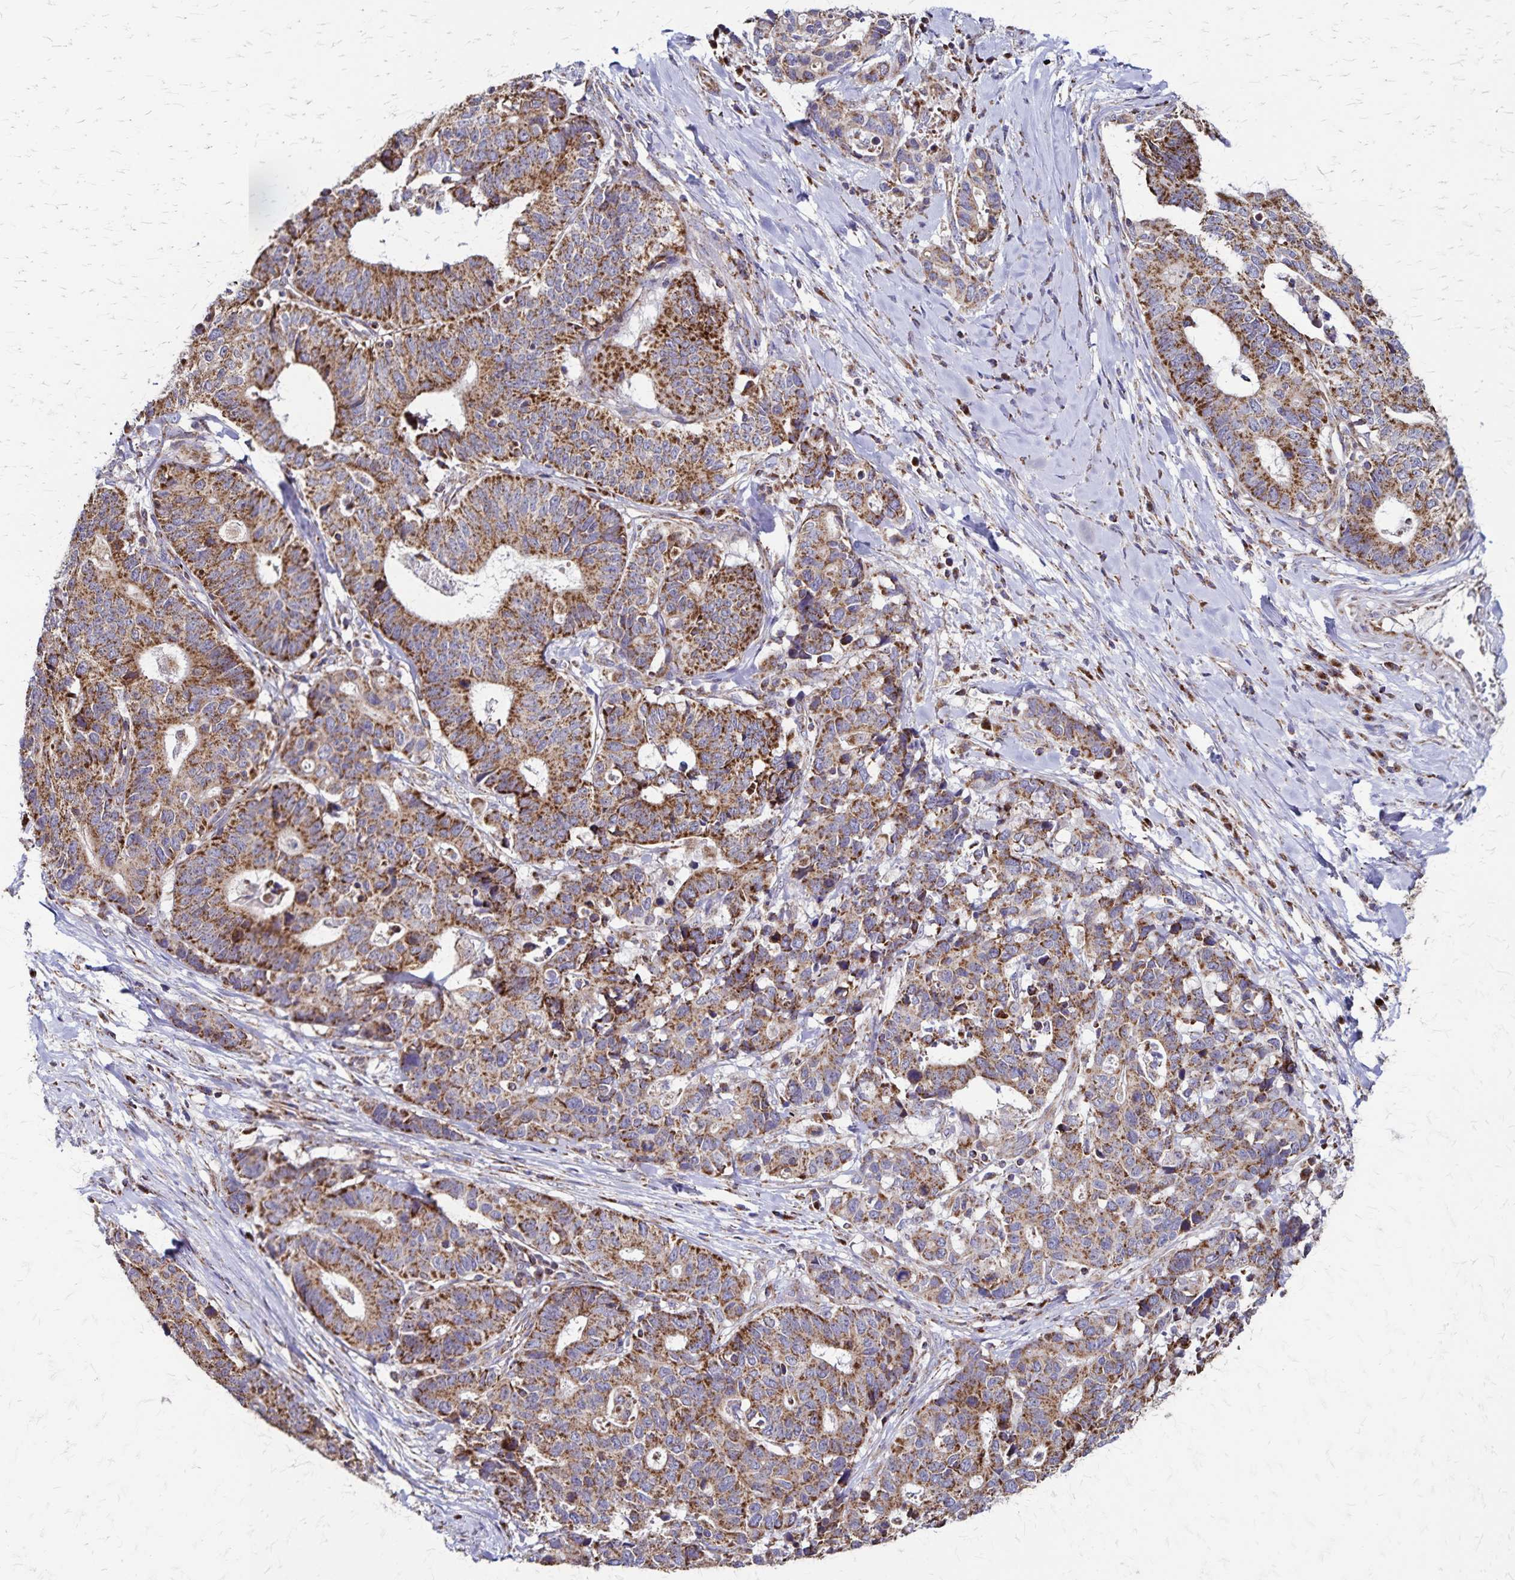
{"staining": {"intensity": "moderate", "quantity": ">75%", "location": "cytoplasmic/membranous"}, "tissue": "stomach cancer", "cell_type": "Tumor cells", "image_type": "cancer", "snomed": [{"axis": "morphology", "description": "Adenocarcinoma, NOS"}, {"axis": "topography", "description": "Stomach, upper"}], "caption": "Stomach cancer (adenocarcinoma) stained for a protein (brown) demonstrates moderate cytoplasmic/membranous positive expression in about >75% of tumor cells.", "gene": "NFS1", "patient": {"sex": "female", "age": 67}}